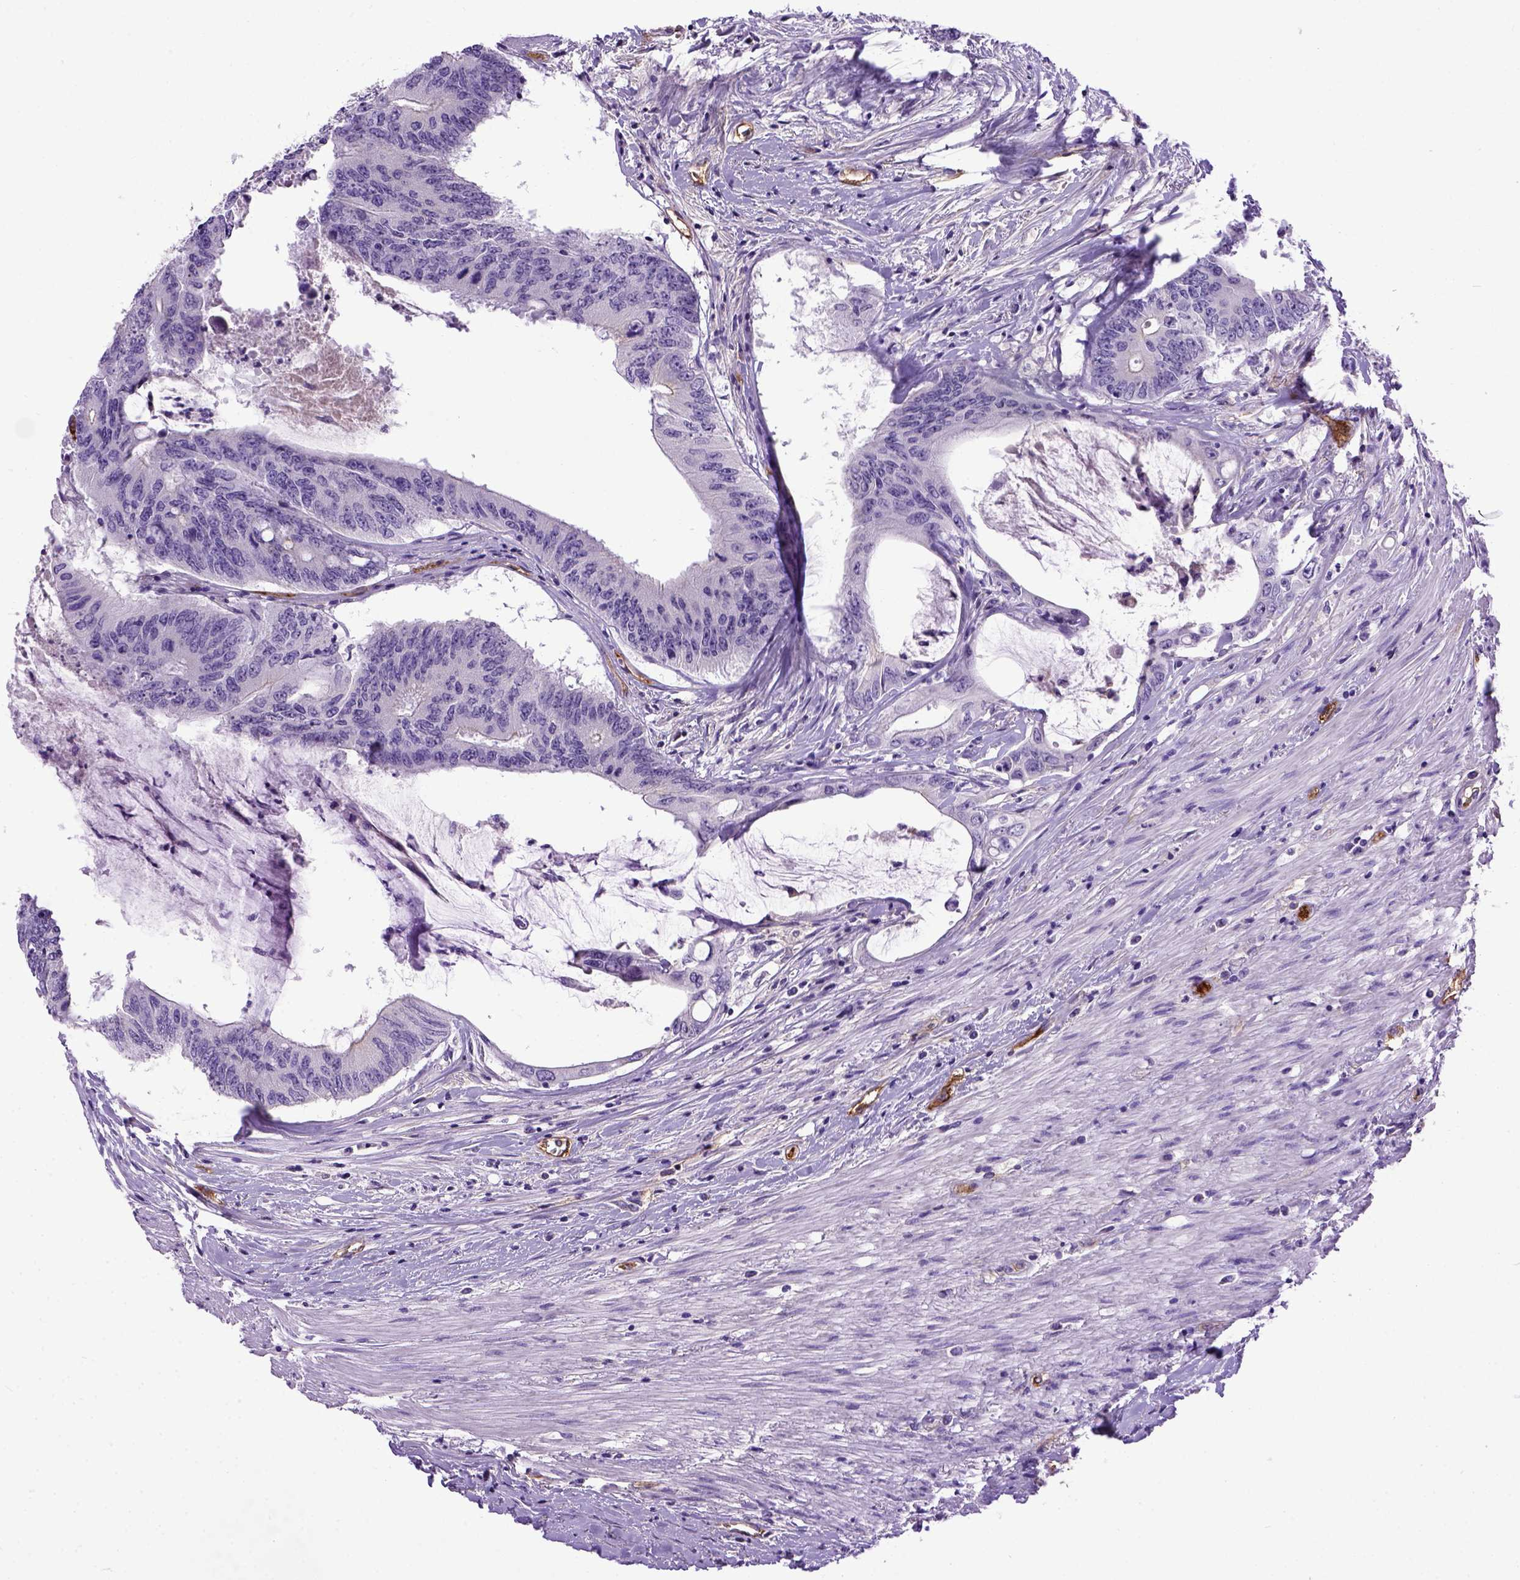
{"staining": {"intensity": "negative", "quantity": "none", "location": "none"}, "tissue": "colorectal cancer", "cell_type": "Tumor cells", "image_type": "cancer", "snomed": [{"axis": "morphology", "description": "Adenocarcinoma, NOS"}, {"axis": "topography", "description": "Rectum"}], "caption": "Colorectal cancer was stained to show a protein in brown. There is no significant positivity in tumor cells.", "gene": "ENG", "patient": {"sex": "male", "age": 59}}